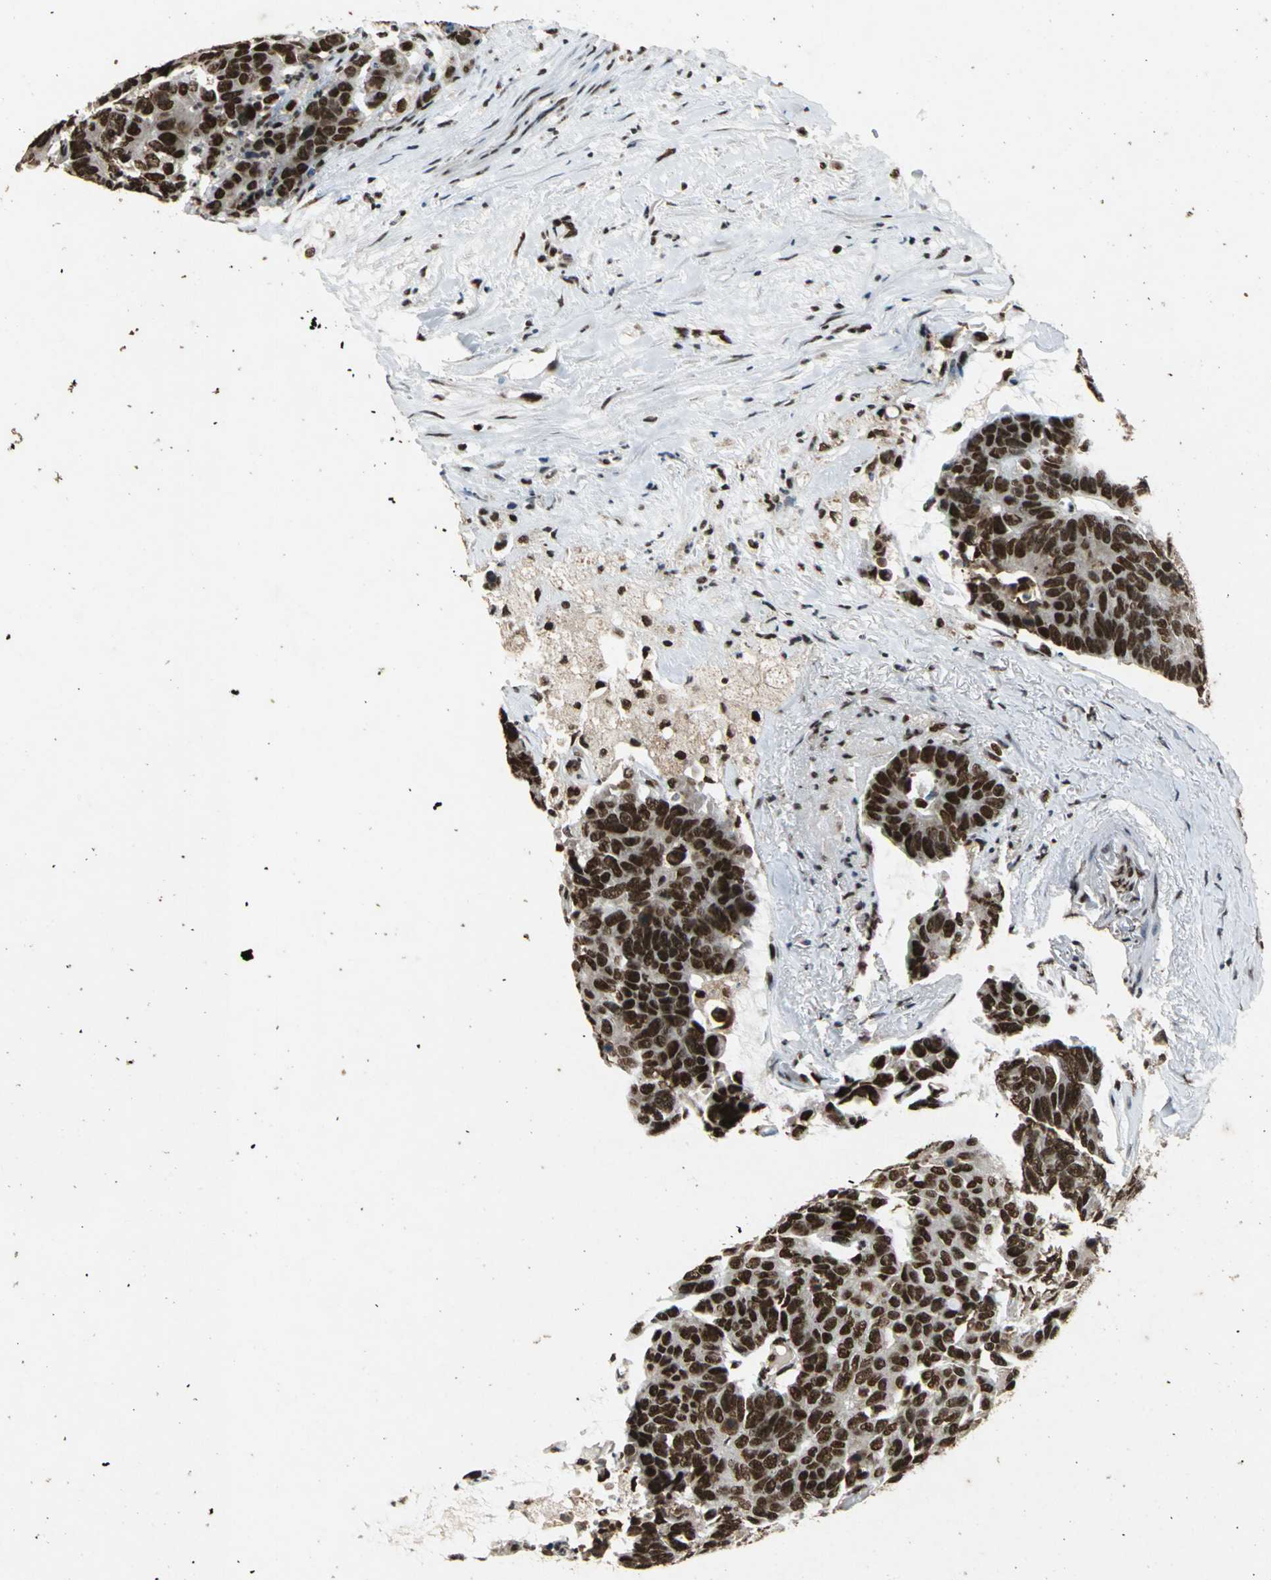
{"staining": {"intensity": "strong", "quantity": ">75%", "location": "nuclear"}, "tissue": "colorectal cancer", "cell_type": "Tumor cells", "image_type": "cancer", "snomed": [{"axis": "morphology", "description": "Adenocarcinoma, NOS"}, {"axis": "topography", "description": "Colon"}], "caption": "Strong nuclear expression for a protein is seen in approximately >75% of tumor cells of colorectal cancer using immunohistochemistry (IHC).", "gene": "MTA2", "patient": {"sex": "female", "age": 86}}